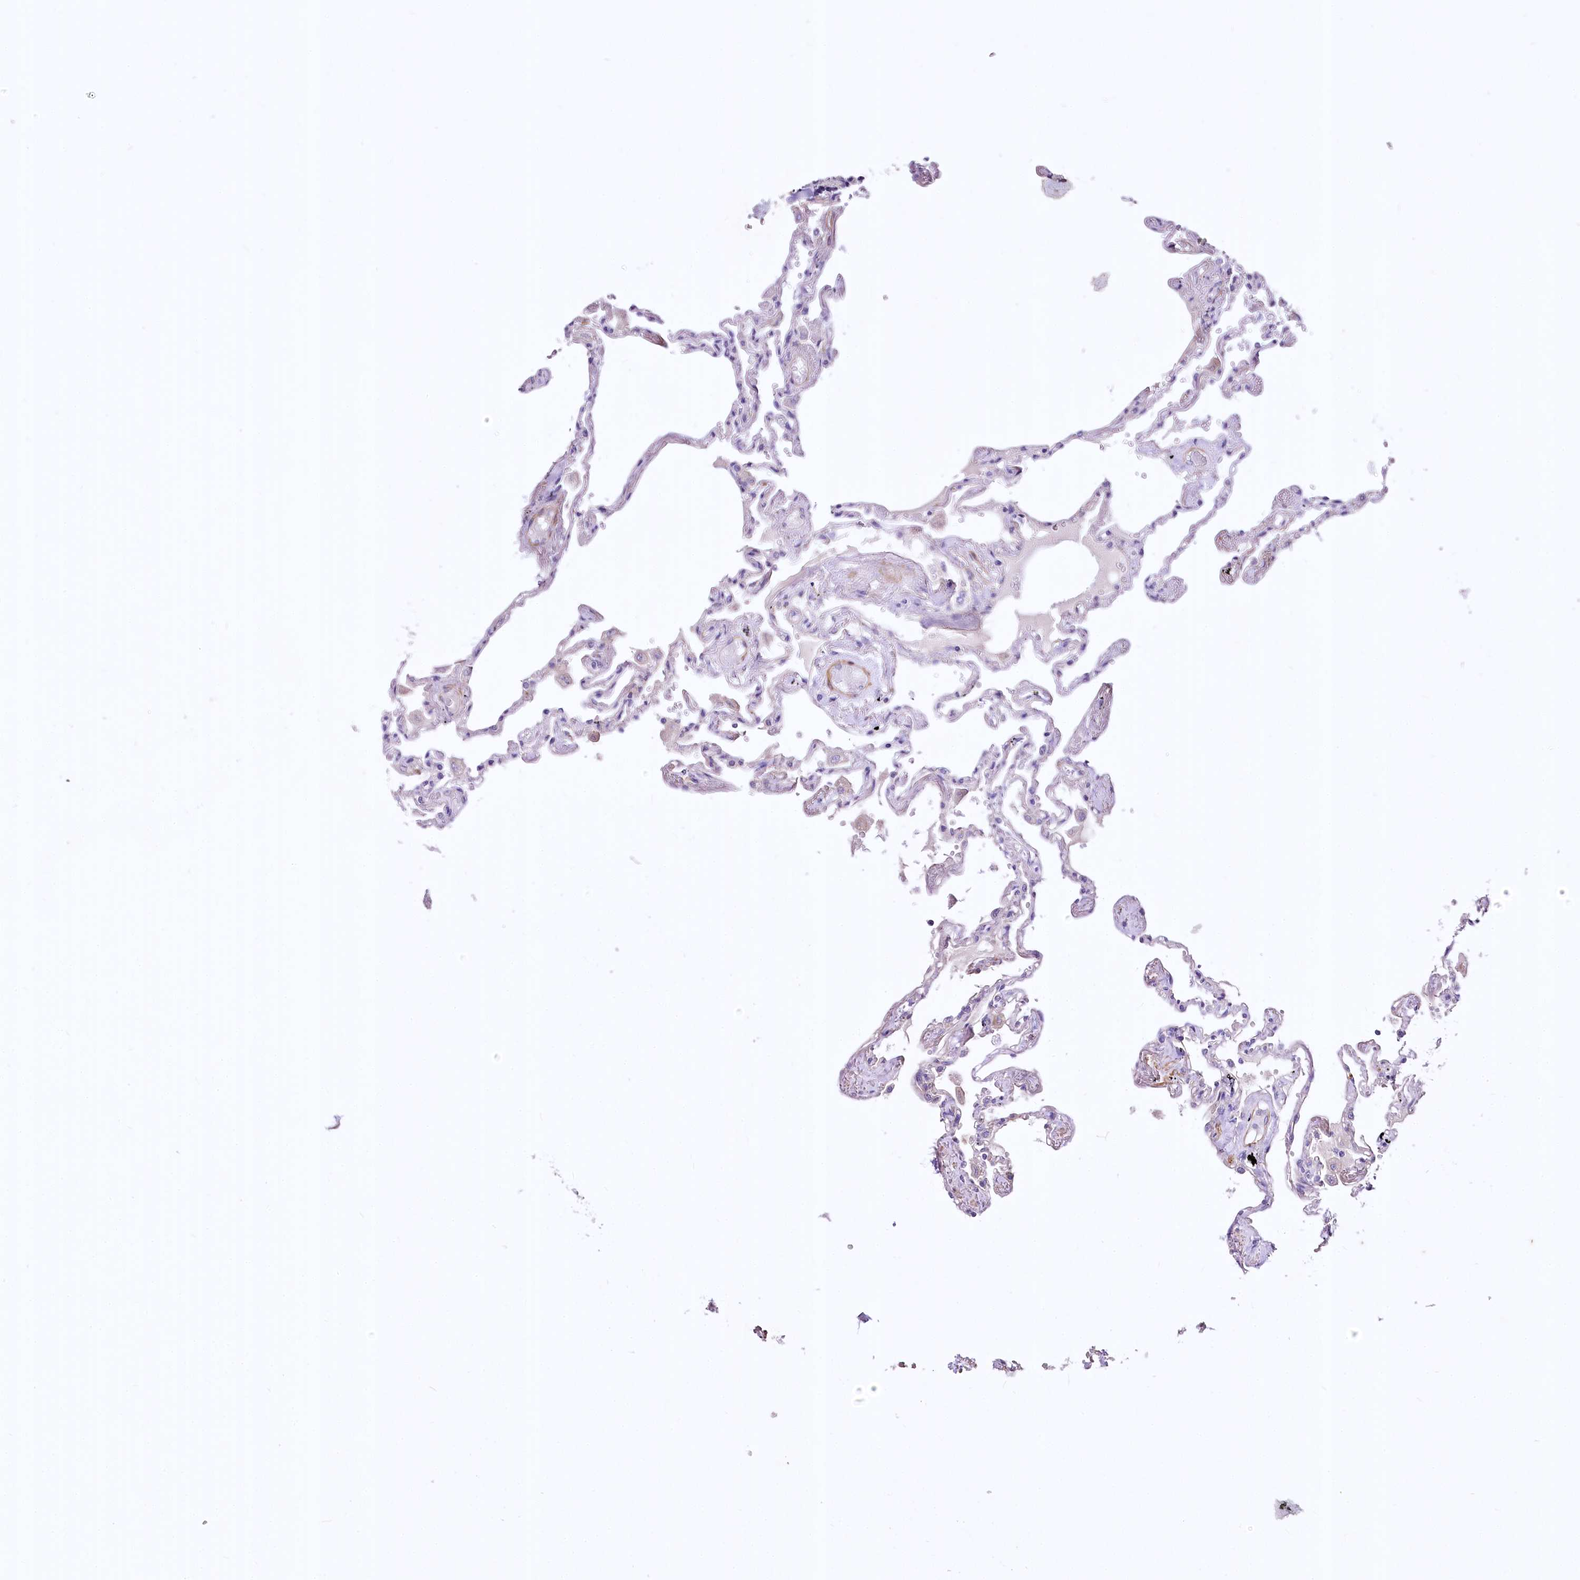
{"staining": {"intensity": "negative", "quantity": "none", "location": "none"}, "tissue": "lung", "cell_type": "Alveolar cells", "image_type": "normal", "snomed": [{"axis": "morphology", "description": "Normal tissue, NOS"}, {"axis": "topography", "description": "Lung"}], "caption": "This is an immunohistochemistry image of benign lung. There is no positivity in alveolar cells.", "gene": "RDH16", "patient": {"sex": "female", "age": 67}}